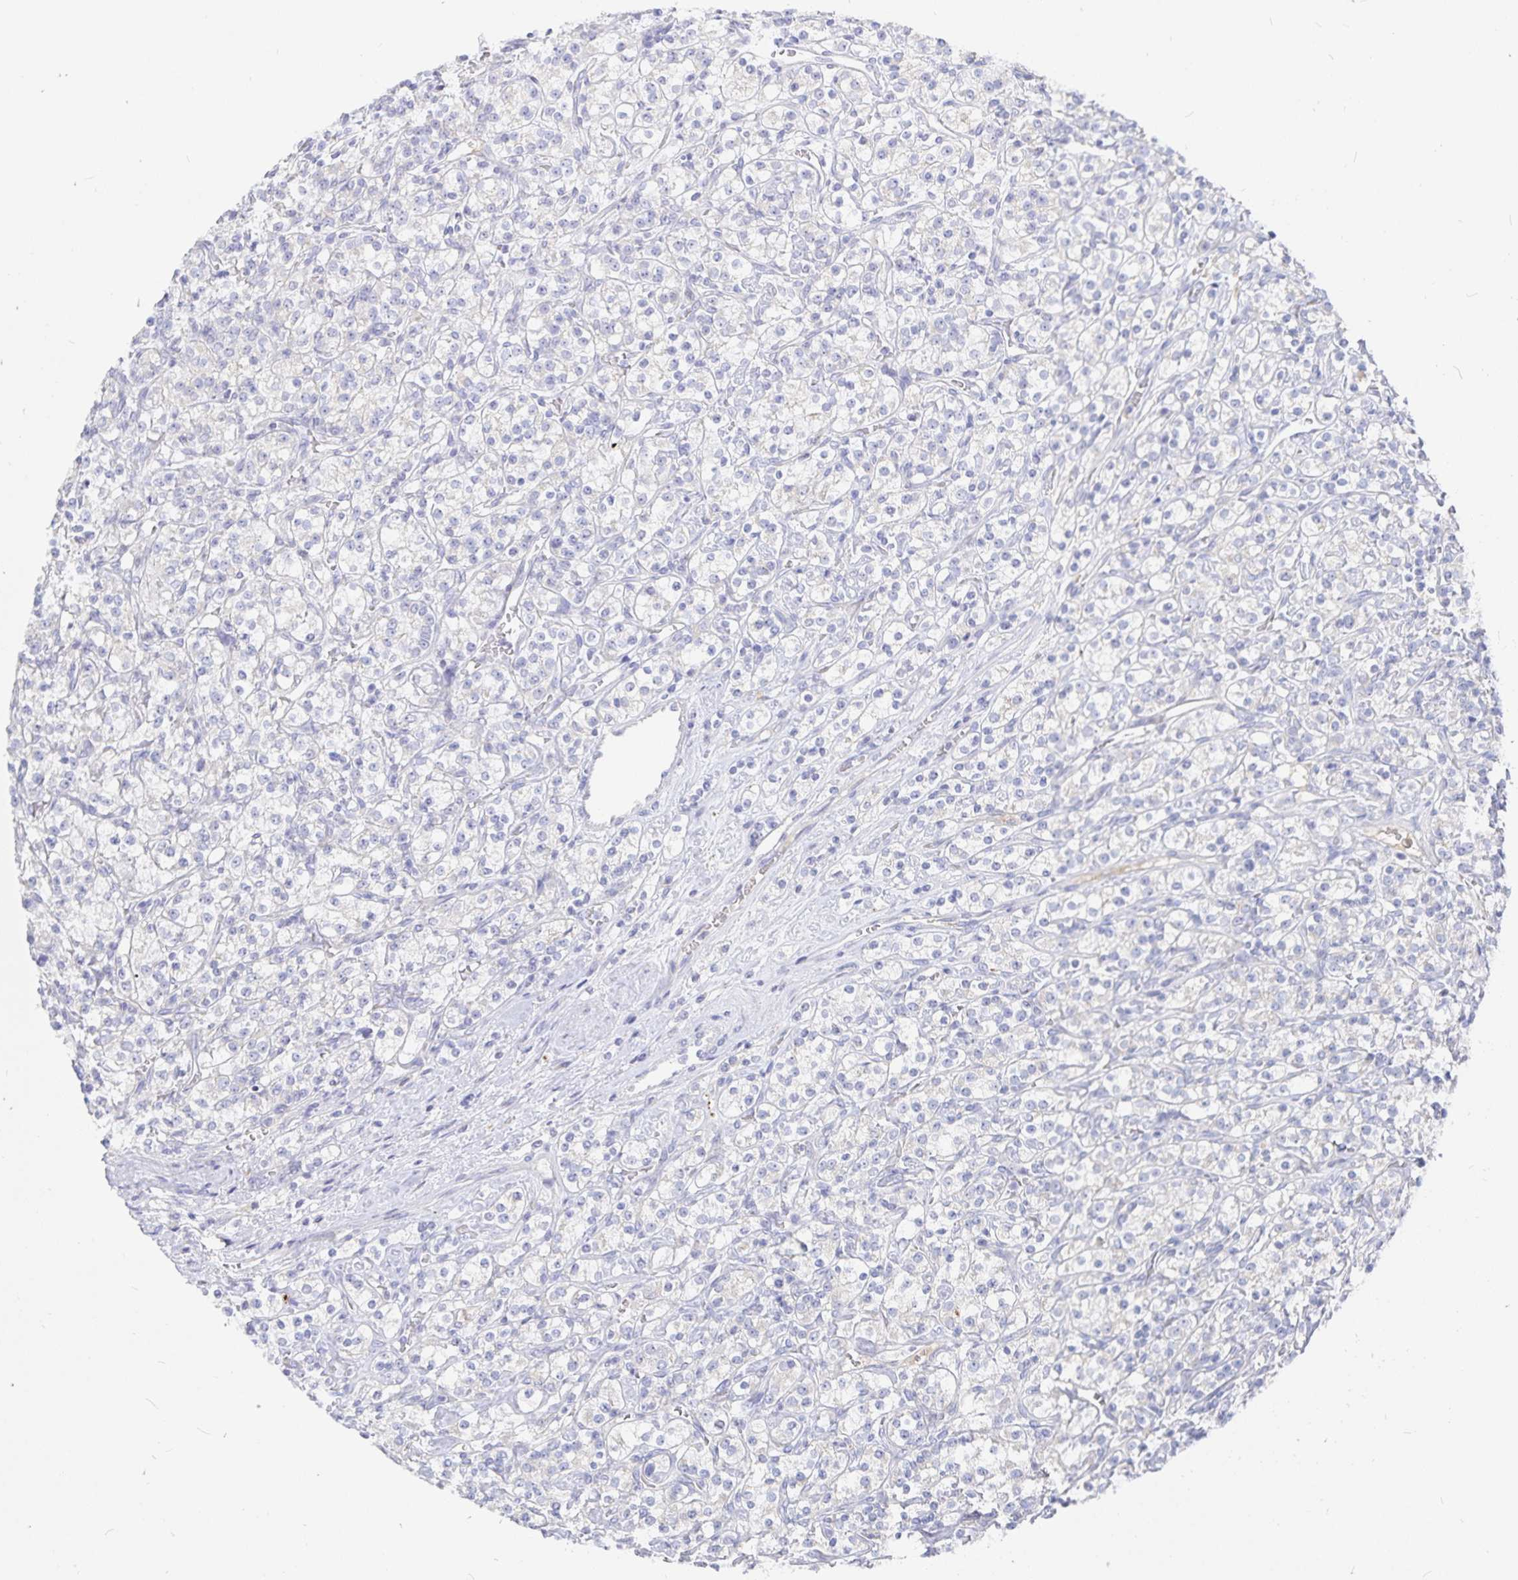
{"staining": {"intensity": "negative", "quantity": "none", "location": "none"}, "tissue": "renal cancer", "cell_type": "Tumor cells", "image_type": "cancer", "snomed": [{"axis": "morphology", "description": "Adenocarcinoma, NOS"}, {"axis": "topography", "description": "Kidney"}], "caption": "Adenocarcinoma (renal) was stained to show a protein in brown. There is no significant staining in tumor cells.", "gene": "PKHD1", "patient": {"sex": "male", "age": 77}}